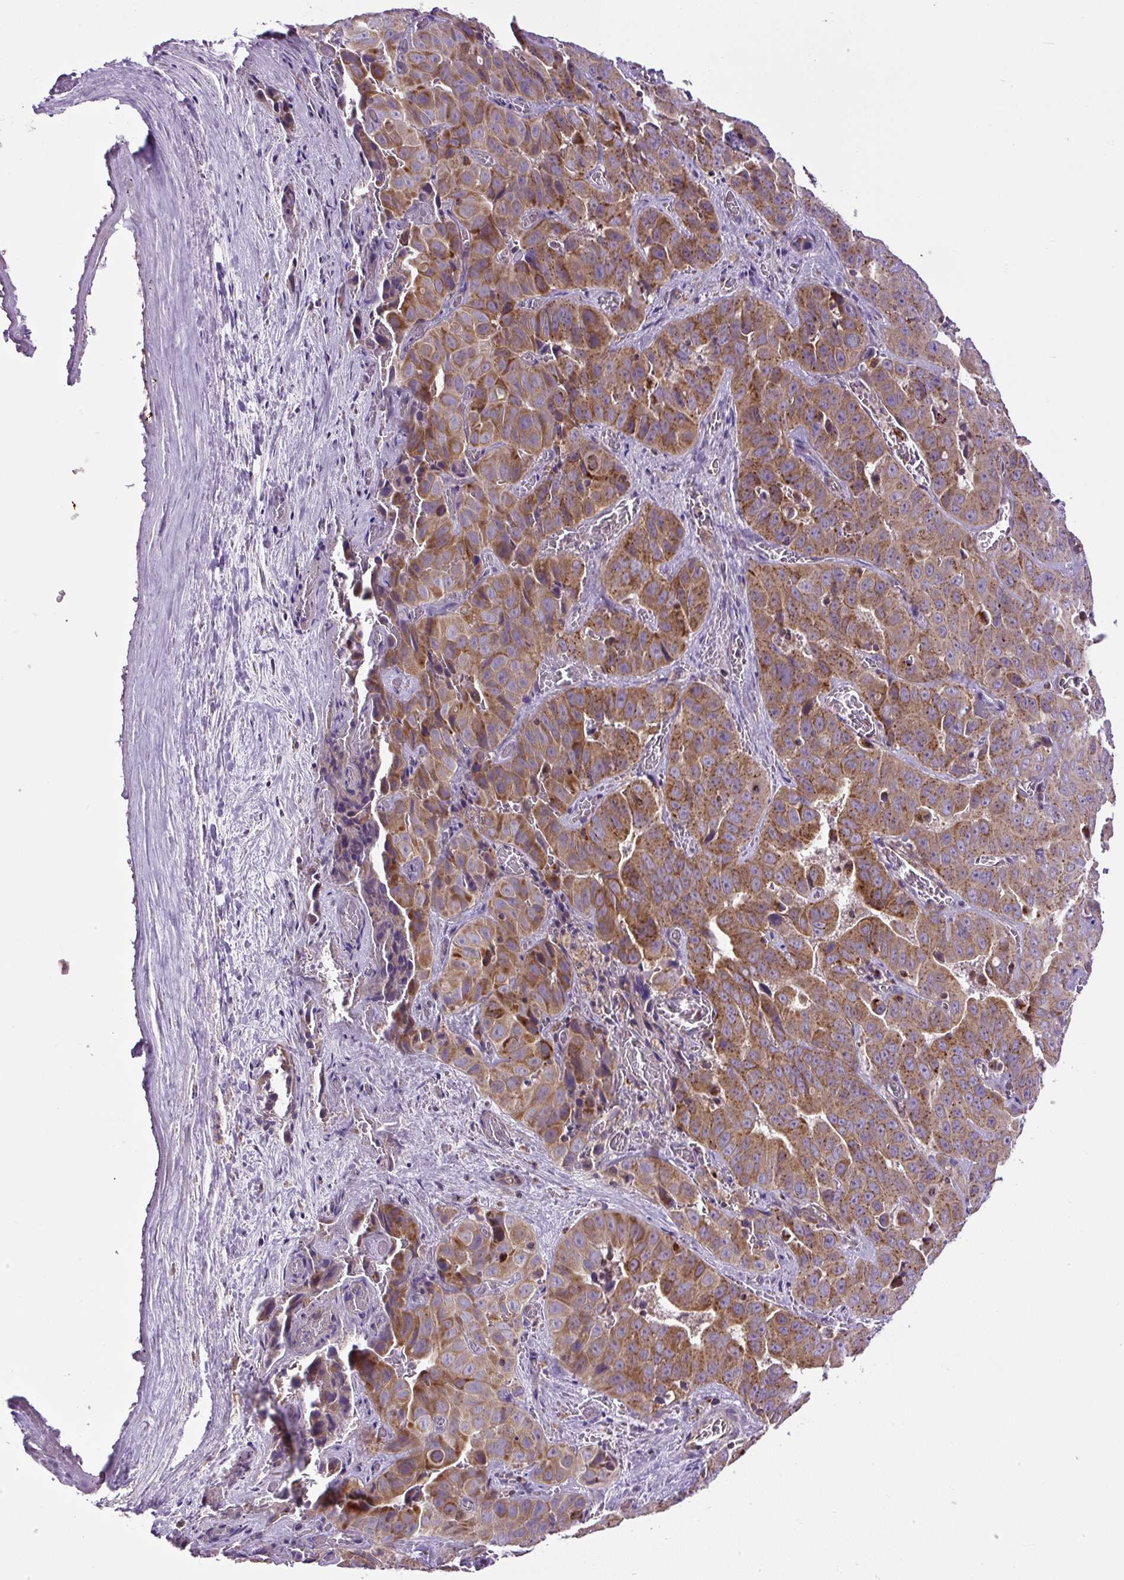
{"staining": {"intensity": "moderate", "quantity": ">75%", "location": "cytoplasmic/membranous"}, "tissue": "liver cancer", "cell_type": "Tumor cells", "image_type": "cancer", "snomed": [{"axis": "morphology", "description": "Cholangiocarcinoma"}, {"axis": "topography", "description": "Liver"}], "caption": "Protein analysis of cholangiocarcinoma (liver) tissue exhibits moderate cytoplasmic/membranous staining in about >75% of tumor cells.", "gene": "ZNF547", "patient": {"sex": "female", "age": 52}}